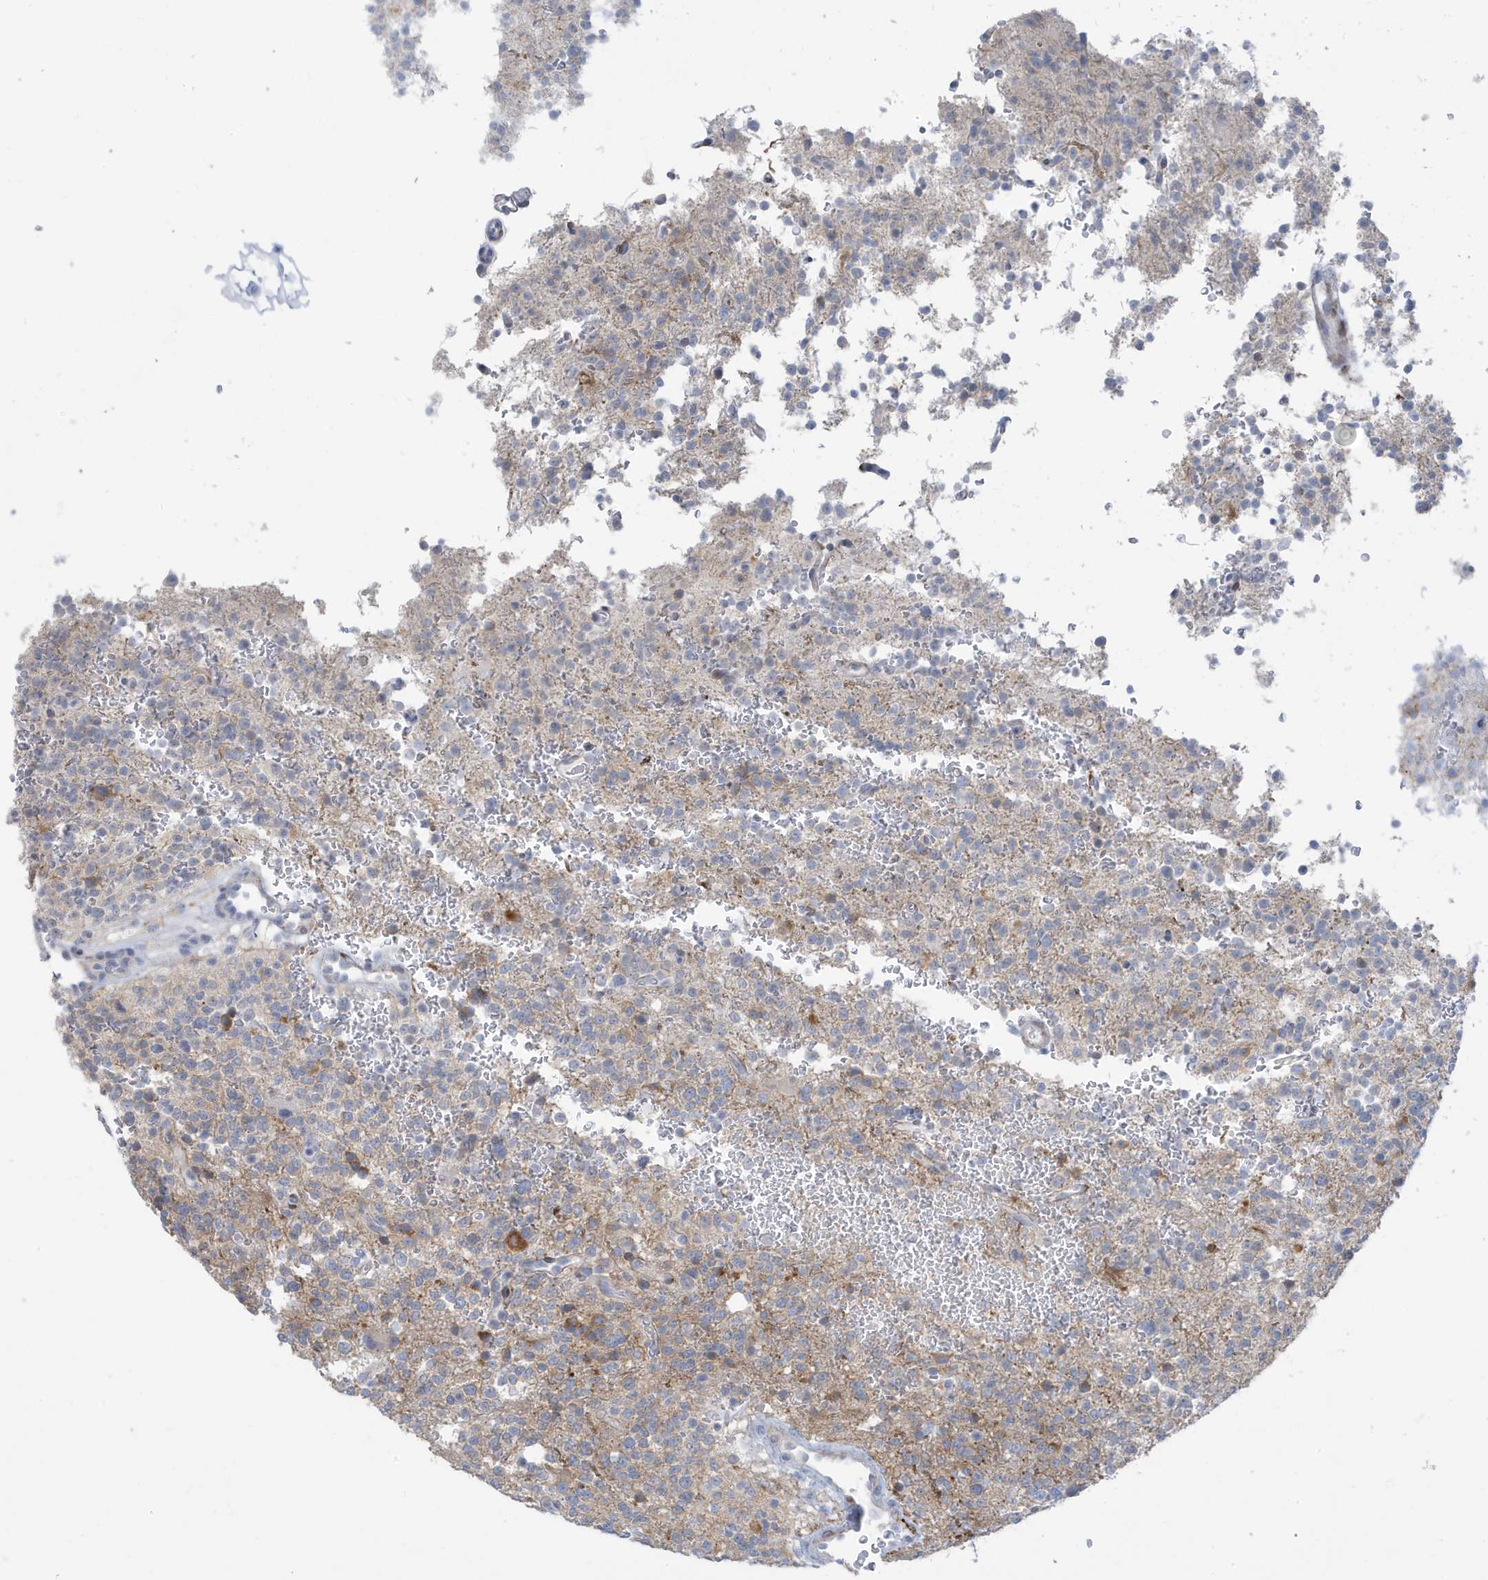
{"staining": {"intensity": "weak", "quantity": "<25%", "location": "cytoplasmic/membranous"}, "tissue": "glioma", "cell_type": "Tumor cells", "image_type": "cancer", "snomed": [{"axis": "morphology", "description": "Glioma, malignant, High grade"}, {"axis": "topography", "description": "Brain"}], "caption": "The histopathology image shows no staining of tumor cells in malignant glioma (high-grade).", "gene": "PERM1", "patient": {"sex": "female", "age": 62}}